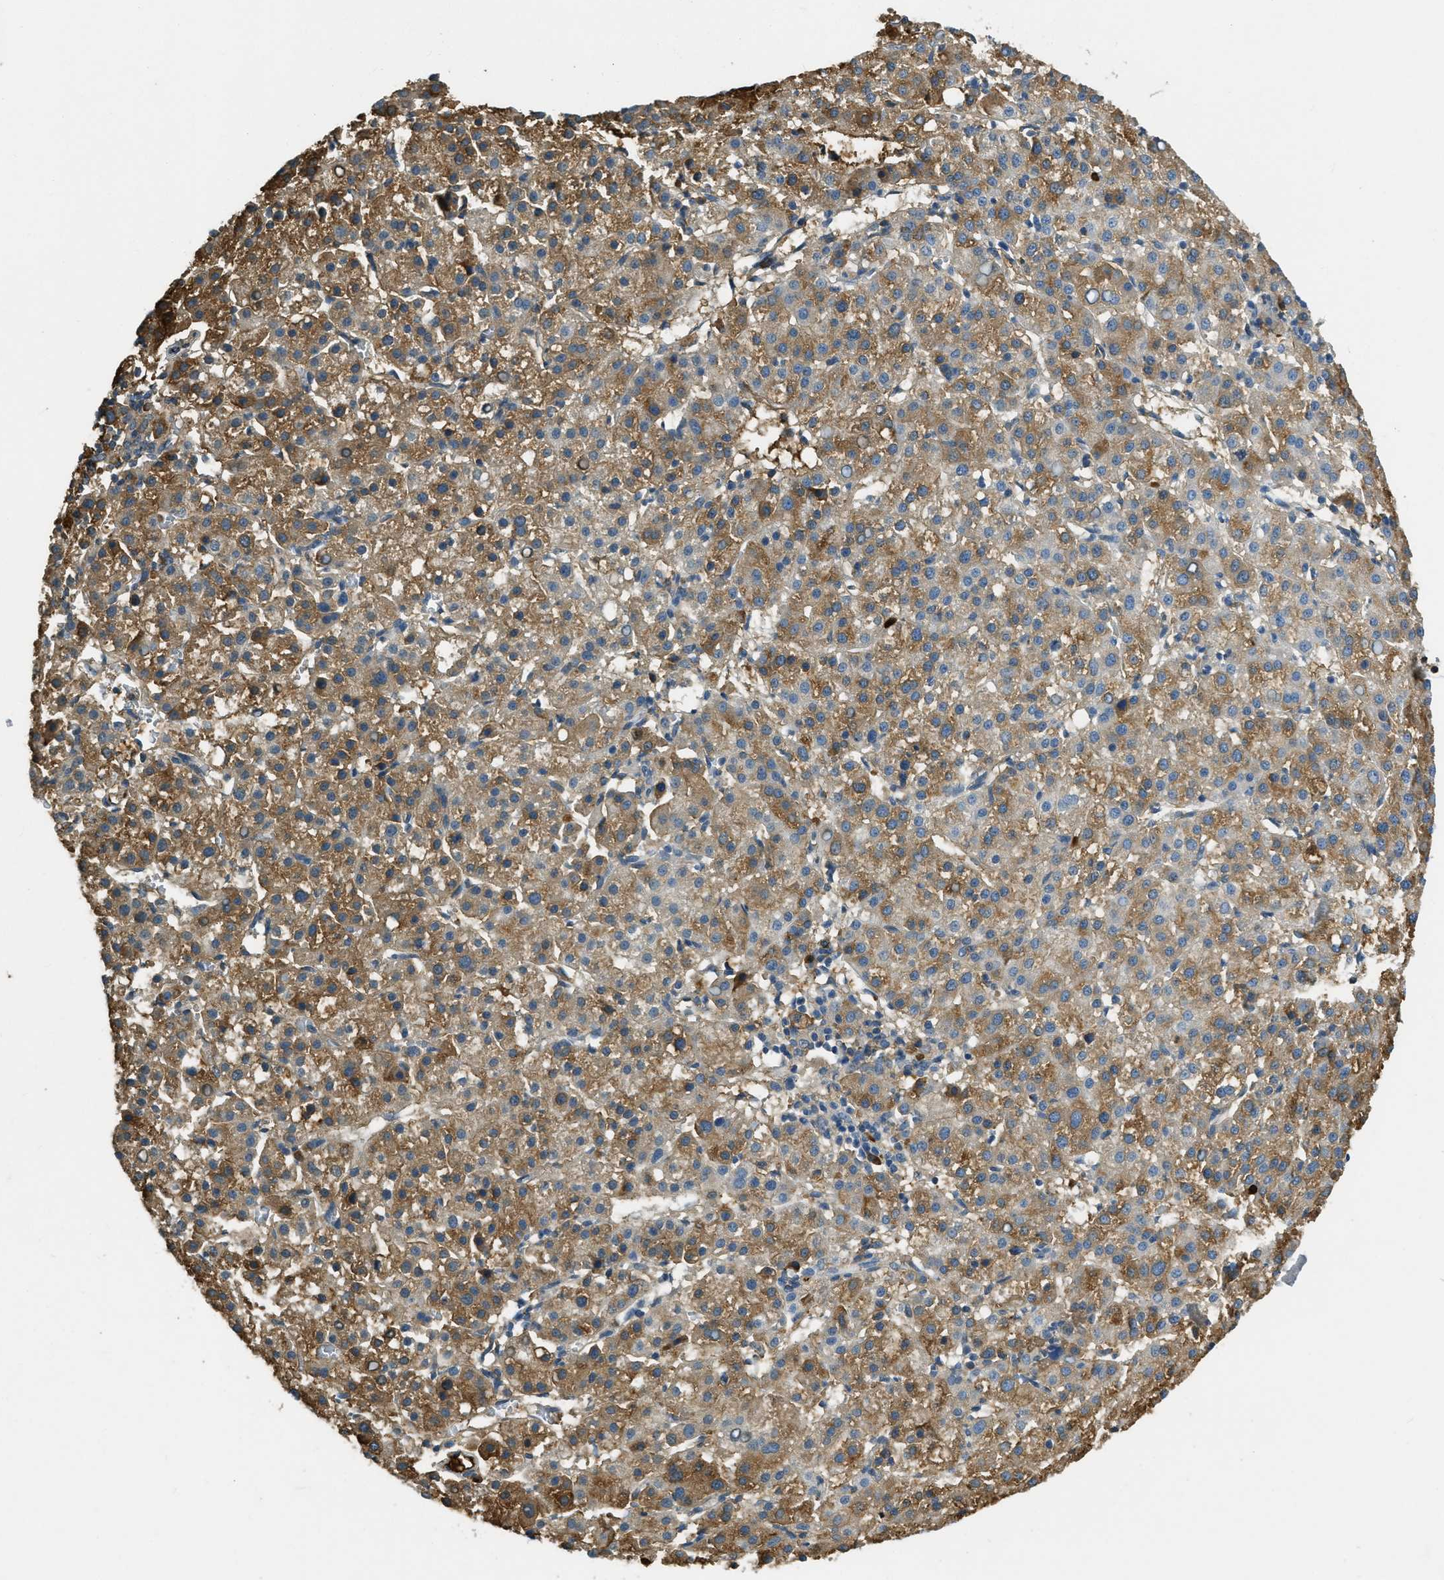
{"staining": {"intensity": "moderate", "quantity": ">75%", "location": "cytoplasmic/membranous"}, "tissue": "liver cancer", "cell_type": "Tumor cells", "image_type": "cancer", "snomed": [{"axis": "morphology", "description": "Carcinoma, Hepatocellular, NOS"}, {"axis": "topography", "description": "Liver"}], "caption": "Liver cancer tissue exhibits moderate cytoplasmic/membranous staining in approximately >75% of tumor cells, visualized by immunohistochemistry.", "gene": "PRTN3", "patient": {"sex": "female", "age": 58}}